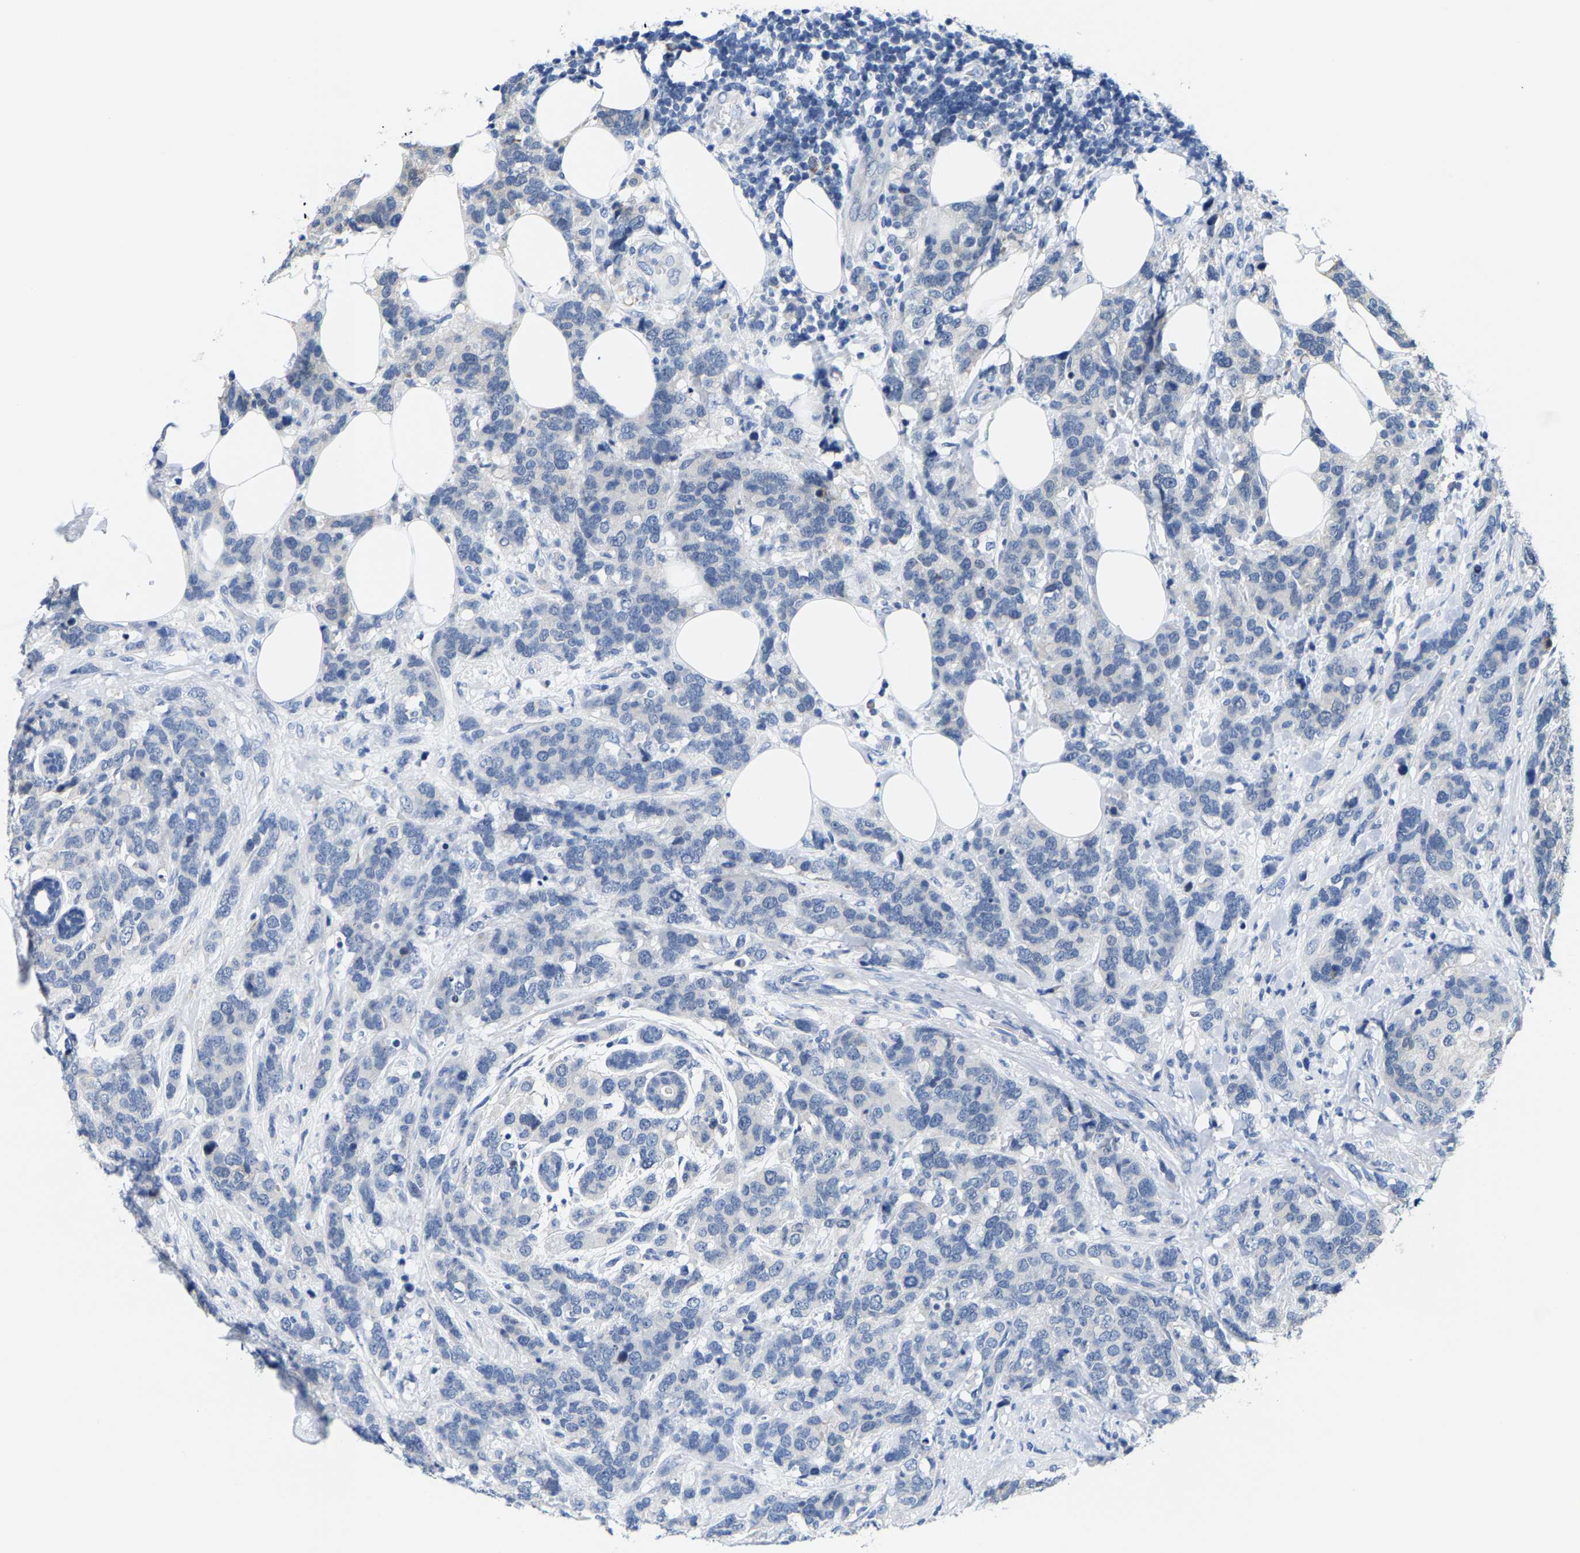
{"staining": {"intensity": "negative", "quantity": "none", "location": "none"}, "tissue": "breast cancer", "cell_type": "Tumor cells", "image_type": "cancer", "snomed": [{"axis": "morphology", "description": "Lobular carcinoma"}, {"axis": "topography", "description": "Breast"}], "caption": "DAB (3,3'-diaminobenzidine) immunohistochemical staining of breast cancer demonstrates no significant positivity in tumor cells.", "gene": "KLHL1", "patient": {"sex": "female", "age": 59}}